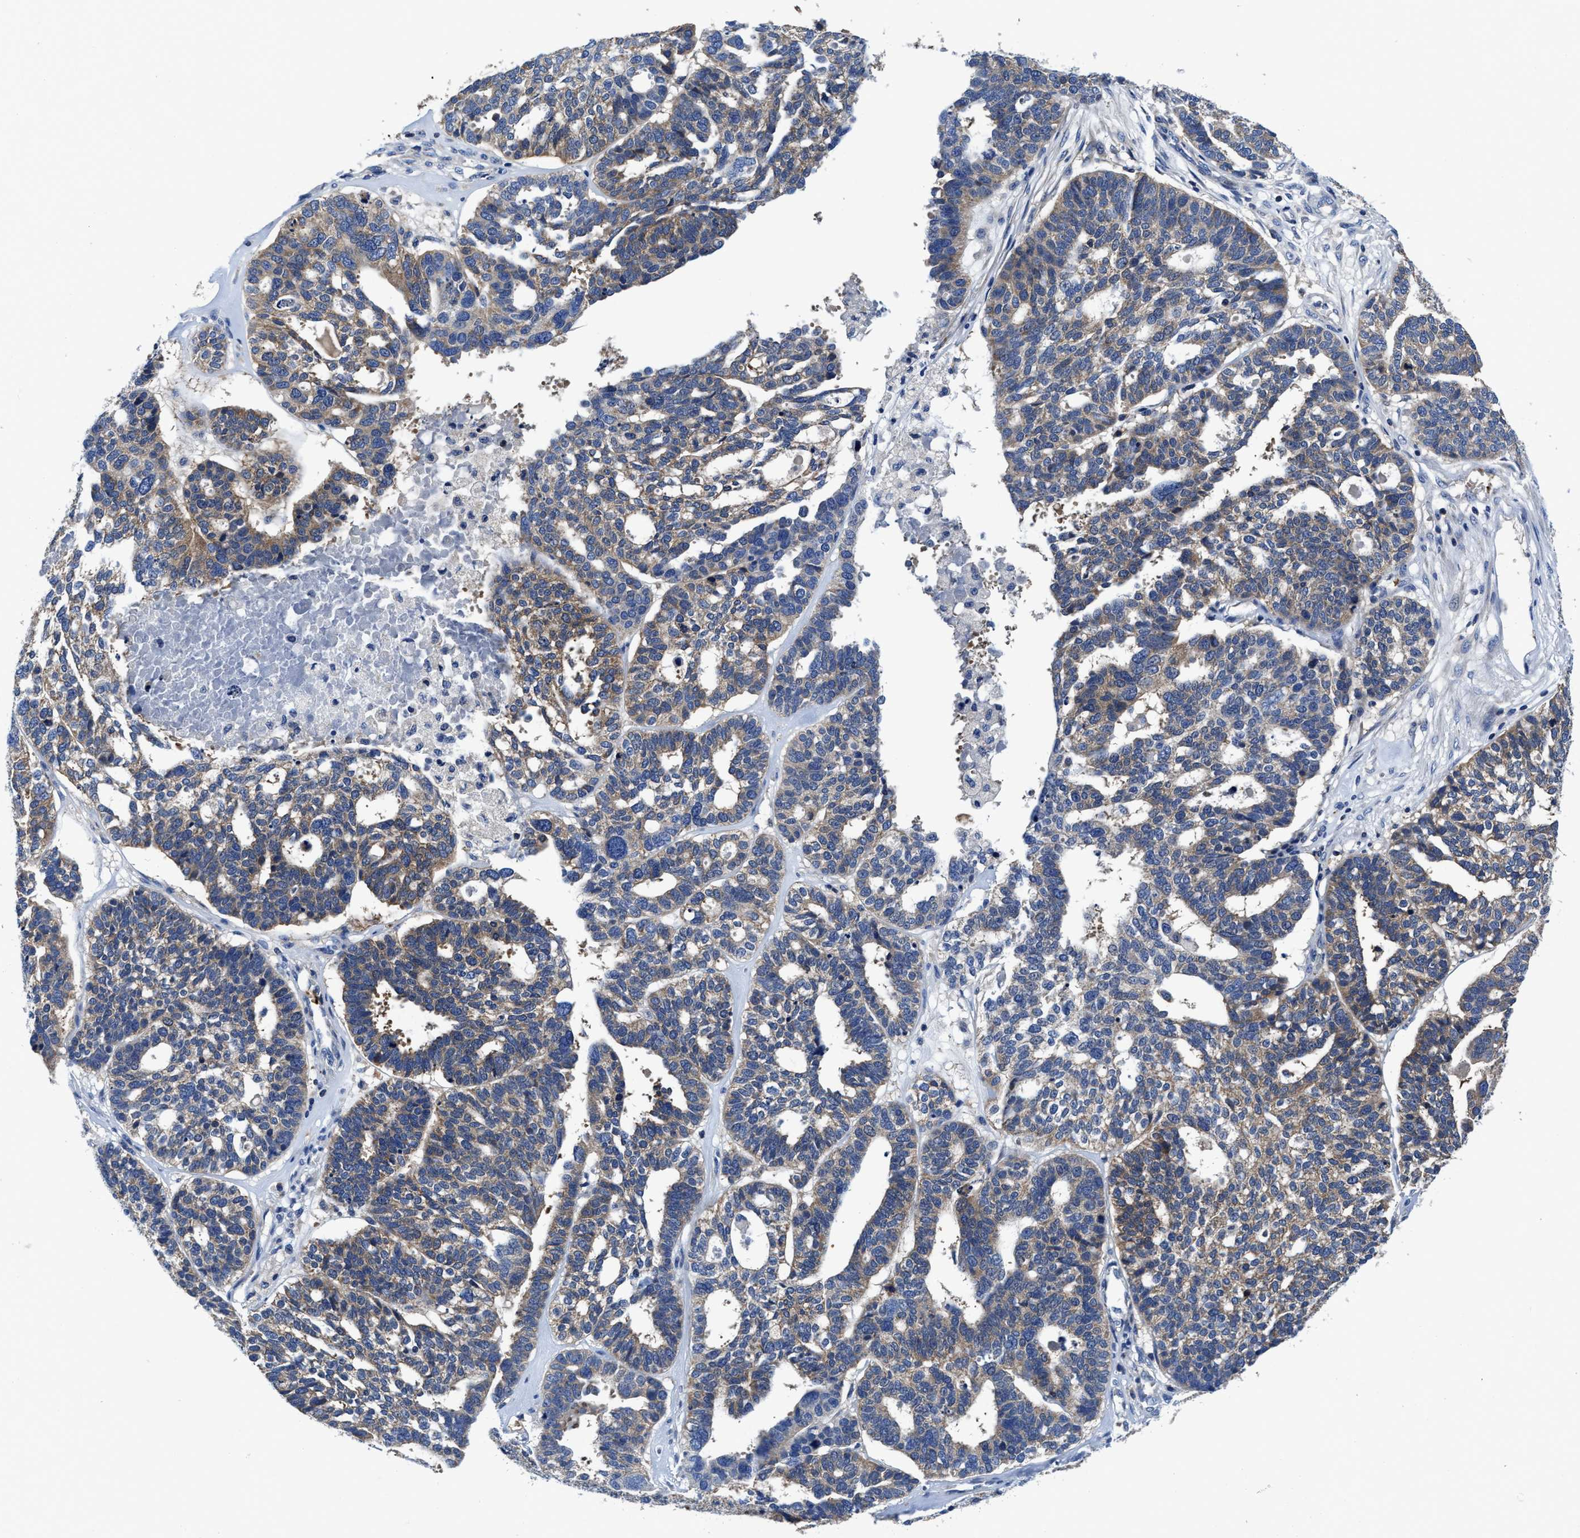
{"staining": {"intensity": "weak", "quantity": ">75%", "location": "cytoplasmic/membranous"}, "tissue": "ovarian cancer", "cell_type": "Tumor cells", "image_type": "cancer", "snomed": [{"axis": "morphology", "description": "Cystadenocarcinoma, serous, NOS"}, {"axis": "topography", "description": "Ovary"}], "caption": "The photomicrograph displays a brown stain indicating the presence of a protein in the cytoplasmic/membranous of tumor cells in ovarian serous cystadenocarcinoma.", "gene": "PHLPP1", "patient": {"sex": "female", "age": 59}}